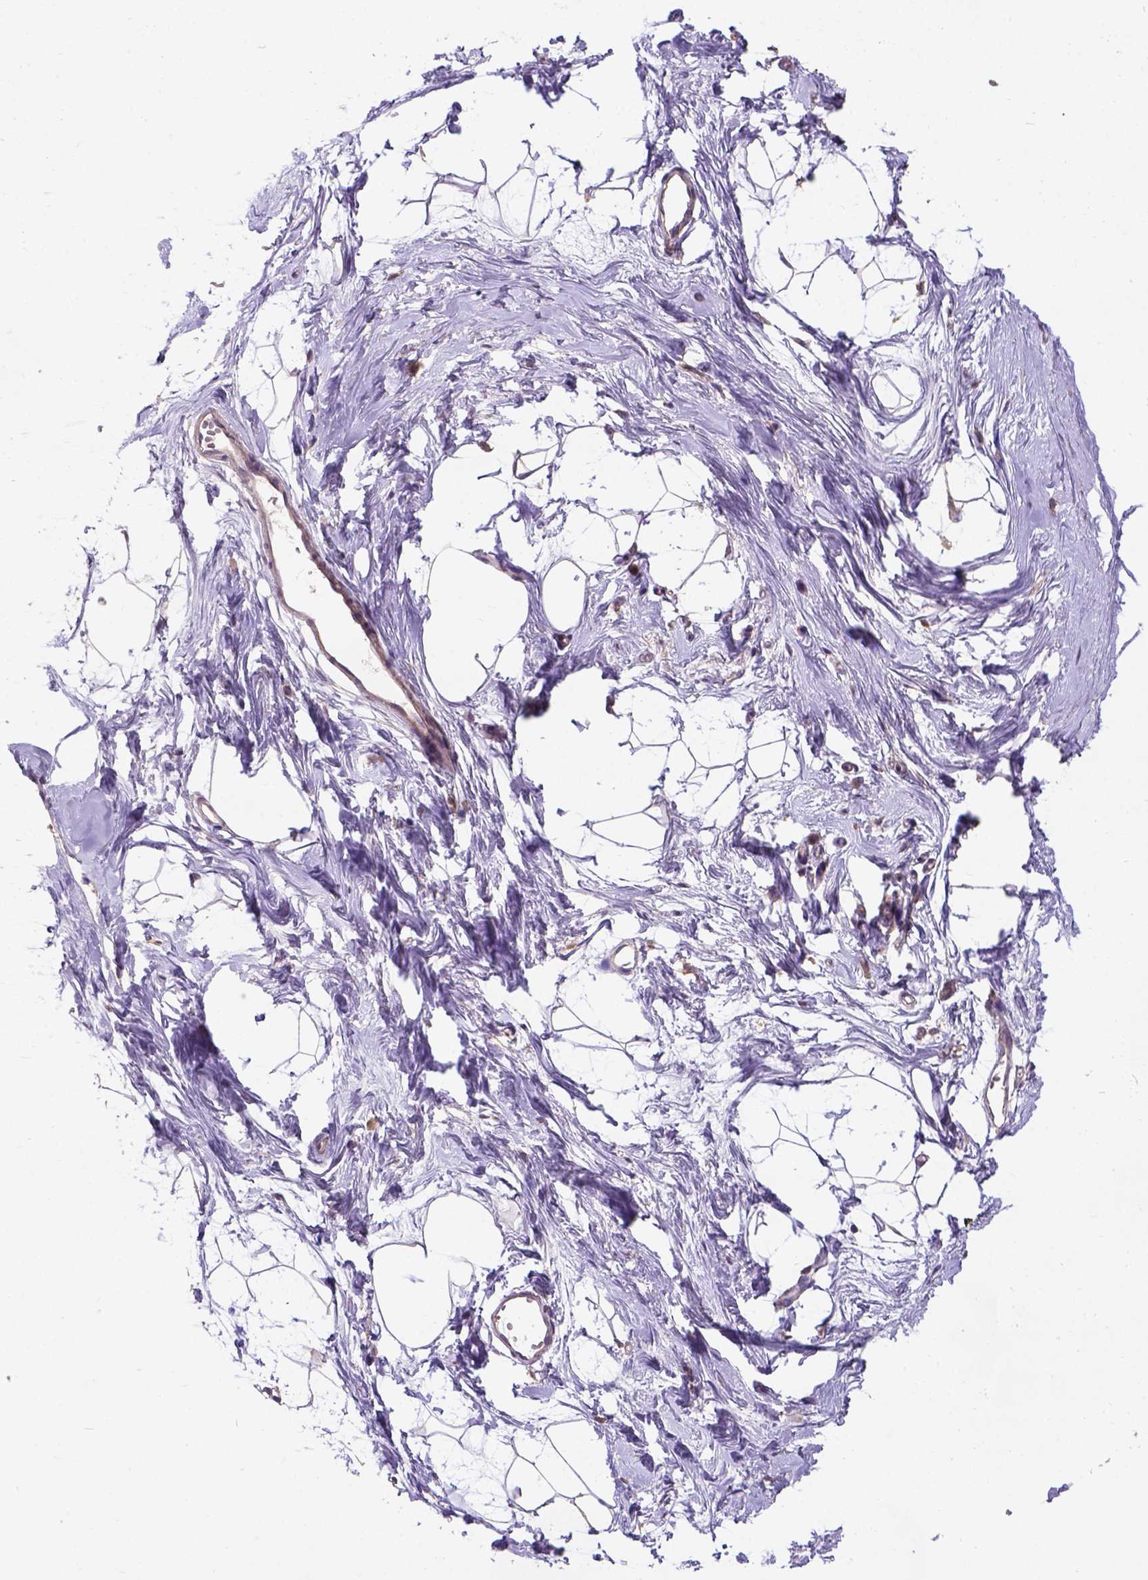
{"staining": {"intensity": "negative", "quantity": "none", "location": "none"}, "tissue": "breast", "cell_type": "Adipocytes", "image_type": "normal", "snomed": [{"axis": "morphology", "description": "Normal tissue, NOS"}, {"axis": "topography", "description": "Breast"}], "caption": "The immunohistochemistry (IHC) micrograph has no significant expression in adipocytes of breast. The staining was performed using DAB (3,3'-diaminobenzidine) to visualize the protein expression in brown, while the nuclei were stained in blue with hematoxylin (Magnification: 20x).", "gene": "KBTBD8", "patient": {"sex": "female", "age": 45}}